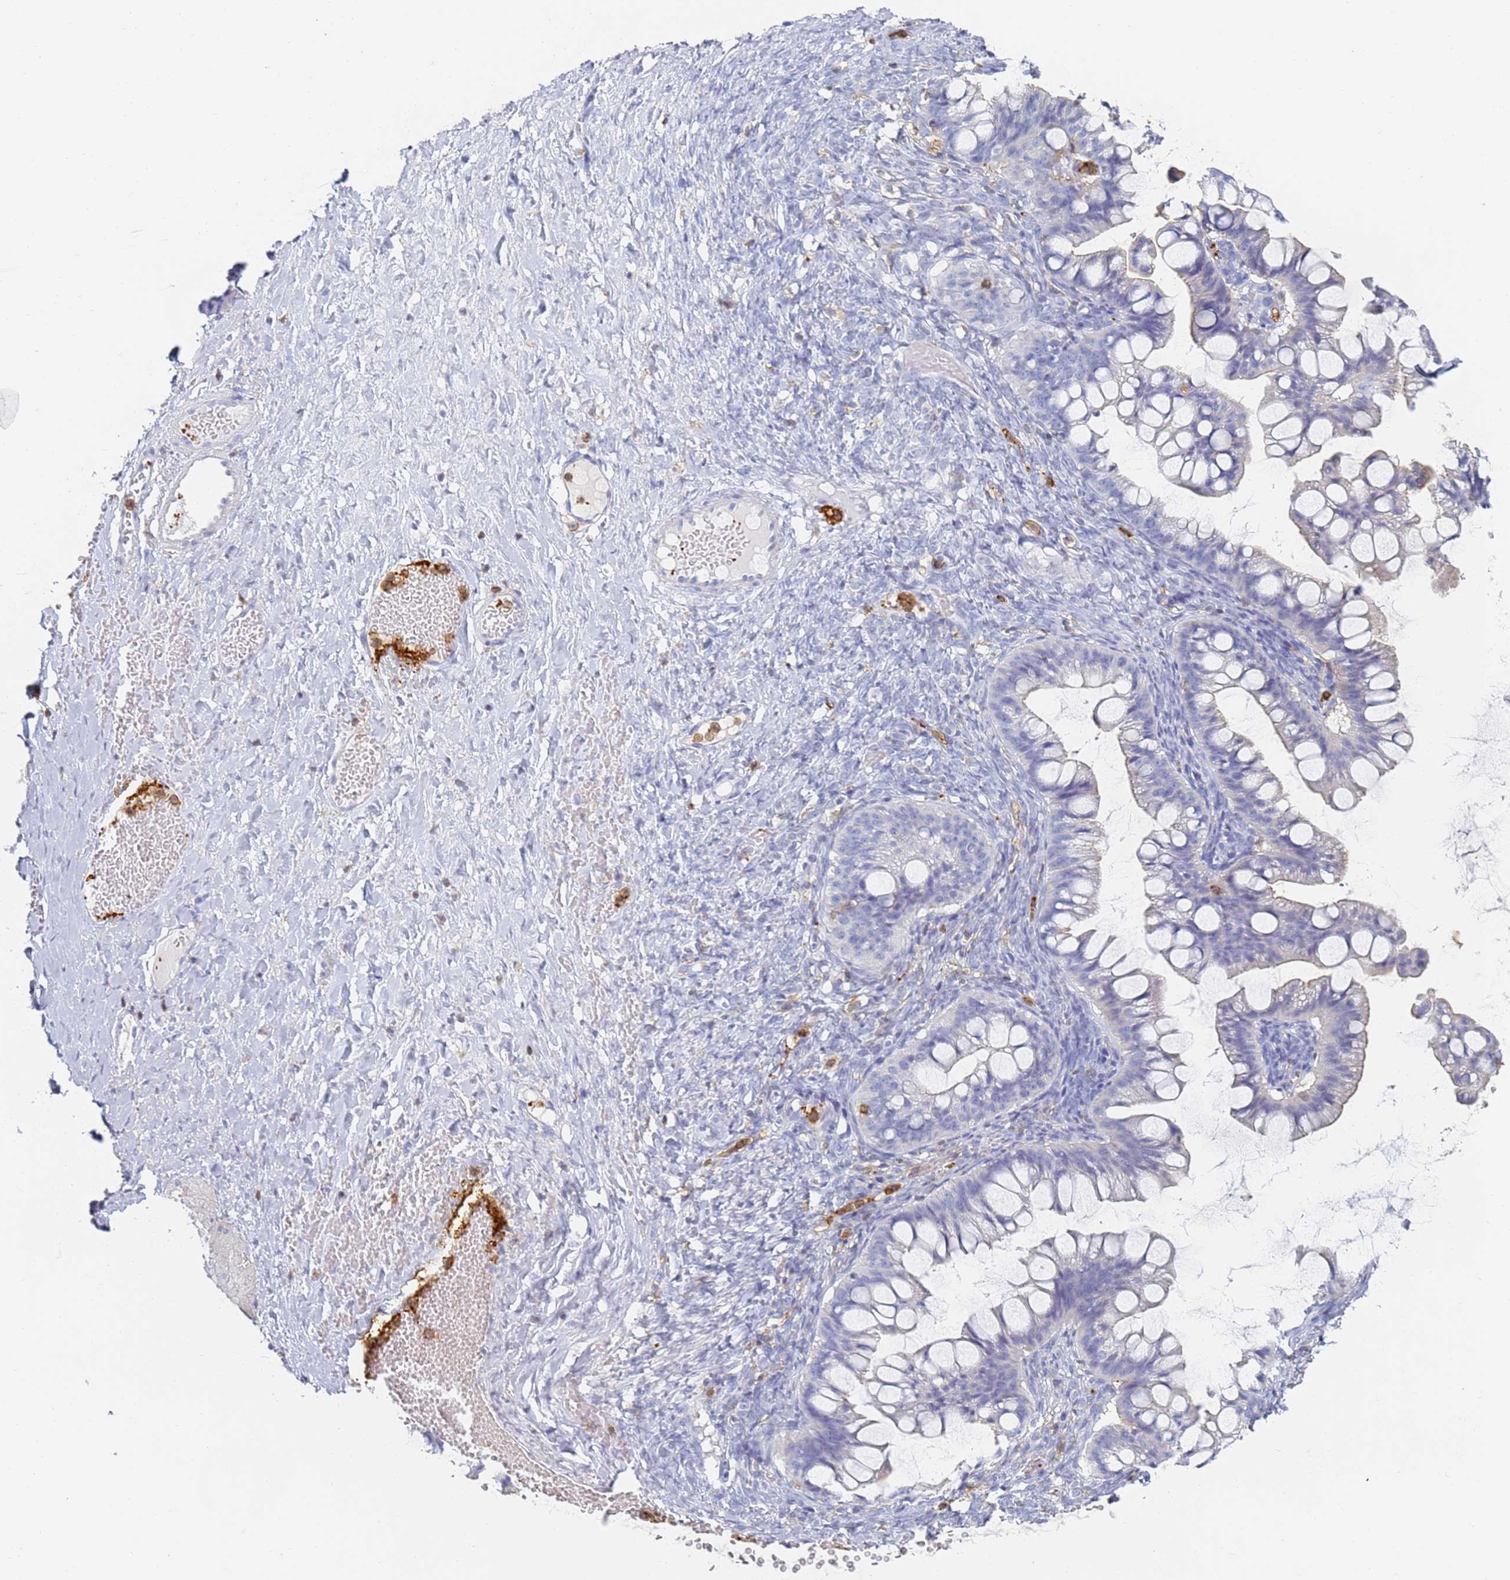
{"staining": {"intensity": "negative", "quantity": "none", "location": "none"}, "tissue": "ovarian cancer", "cell_type": "Tumor cells", "image_type": "cancer", "snomed": [{"axis": "morphology", "description": "Cystadenocarcinoma, mucinous, NOS"}, {"axis": "topography", "description": "Ovary"}], "caption": "Ovarian mucinous cystadenocarcinoma was stained to show a protein in brown. There is no significant expression in tumor cells.", "gene": "BIN2", "patient": {"sex": "female", "age": 73}}